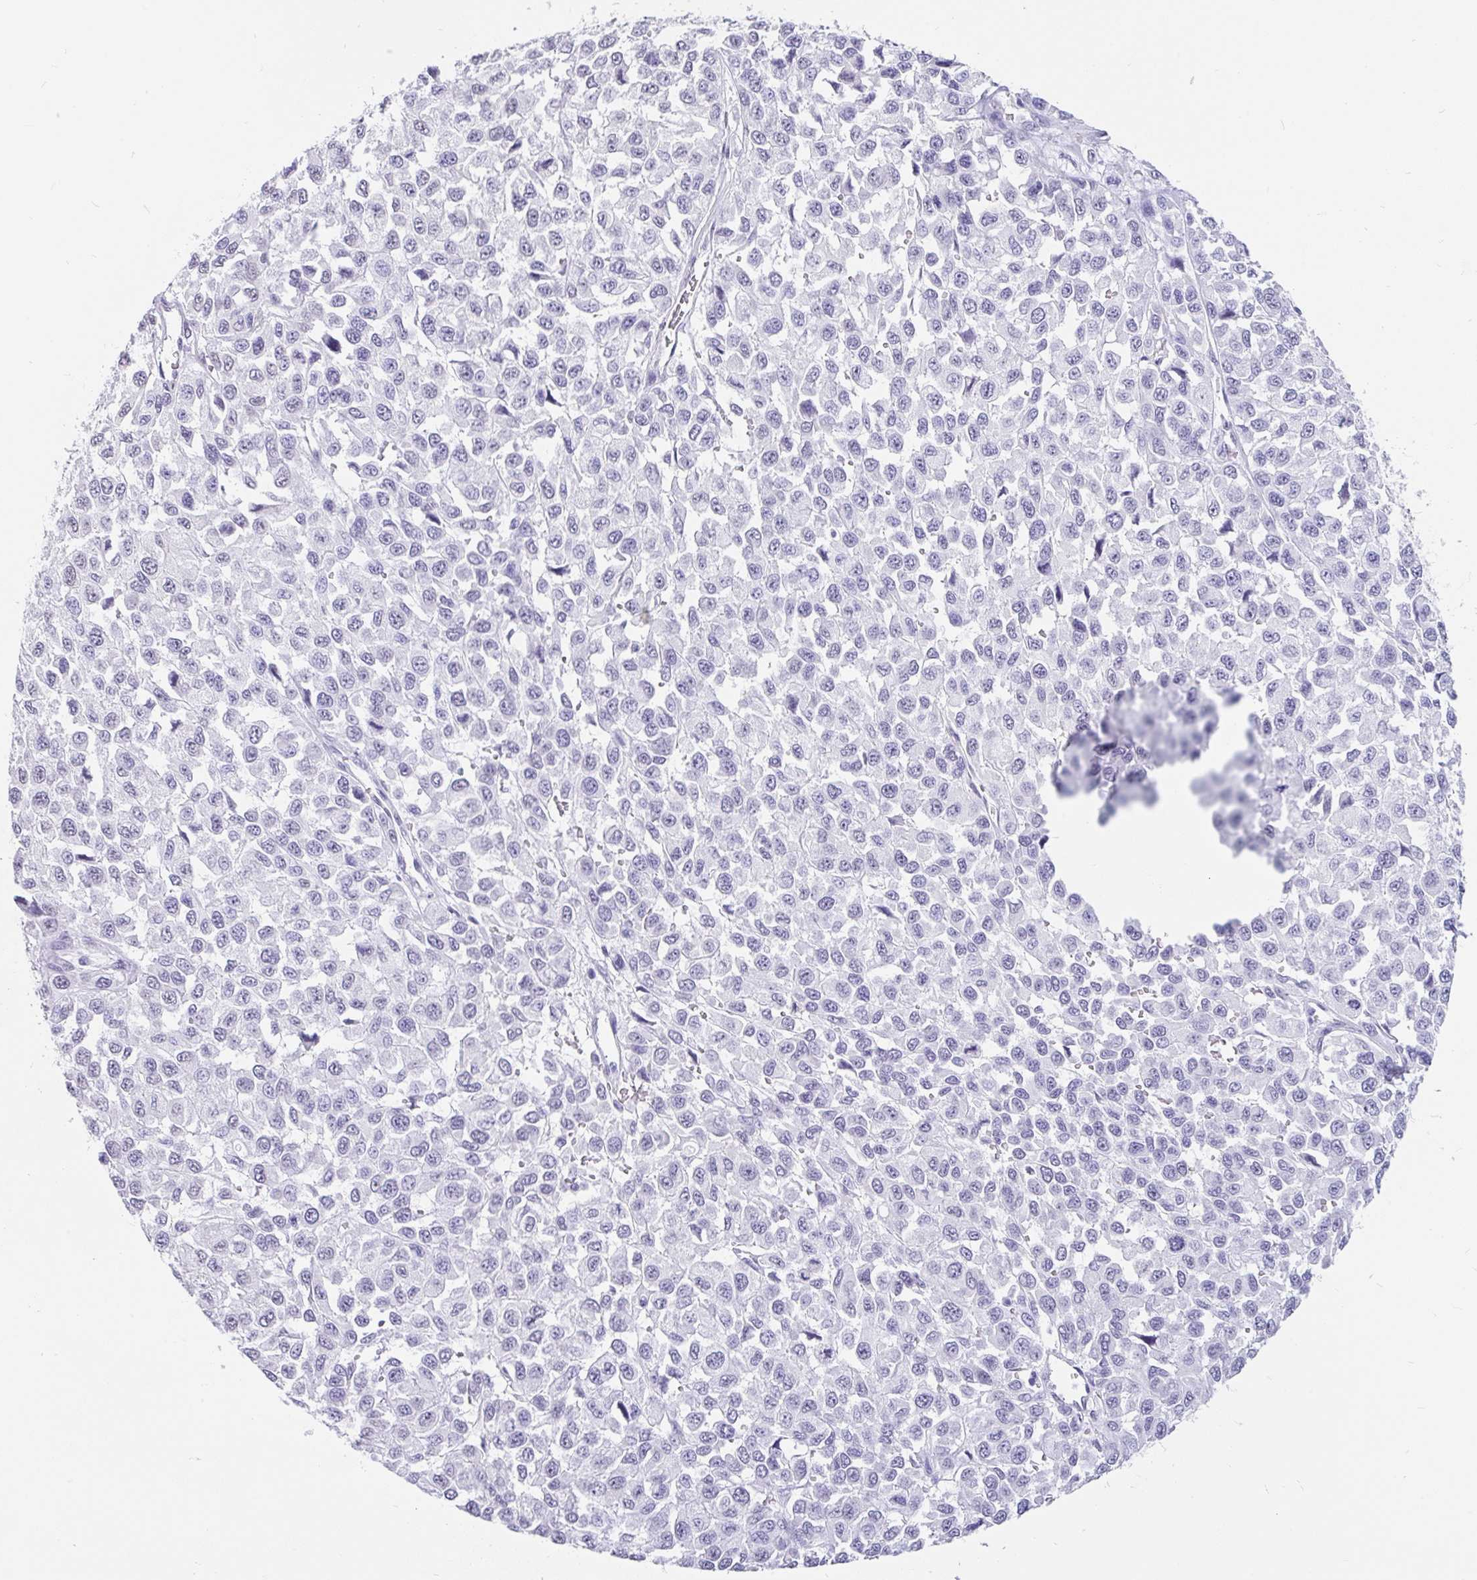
{"staining": {"intensity": "negative", "quantity": "none", "location": "none"}, "tissue": "melanoma", "cell_type": "Tumor cells", "image_type": "cancer", "snomed": [{"axis": "morphology", "description": "Malignant melanoma, NOS"}, {"axis": "topography", "description": "Skin"}], "caption": "Melanoma was stained to show a protein in brown. There is no significant expression in tumor cells.", "gene": "EML5", "patient": {"sex": "male", "age": 62}}